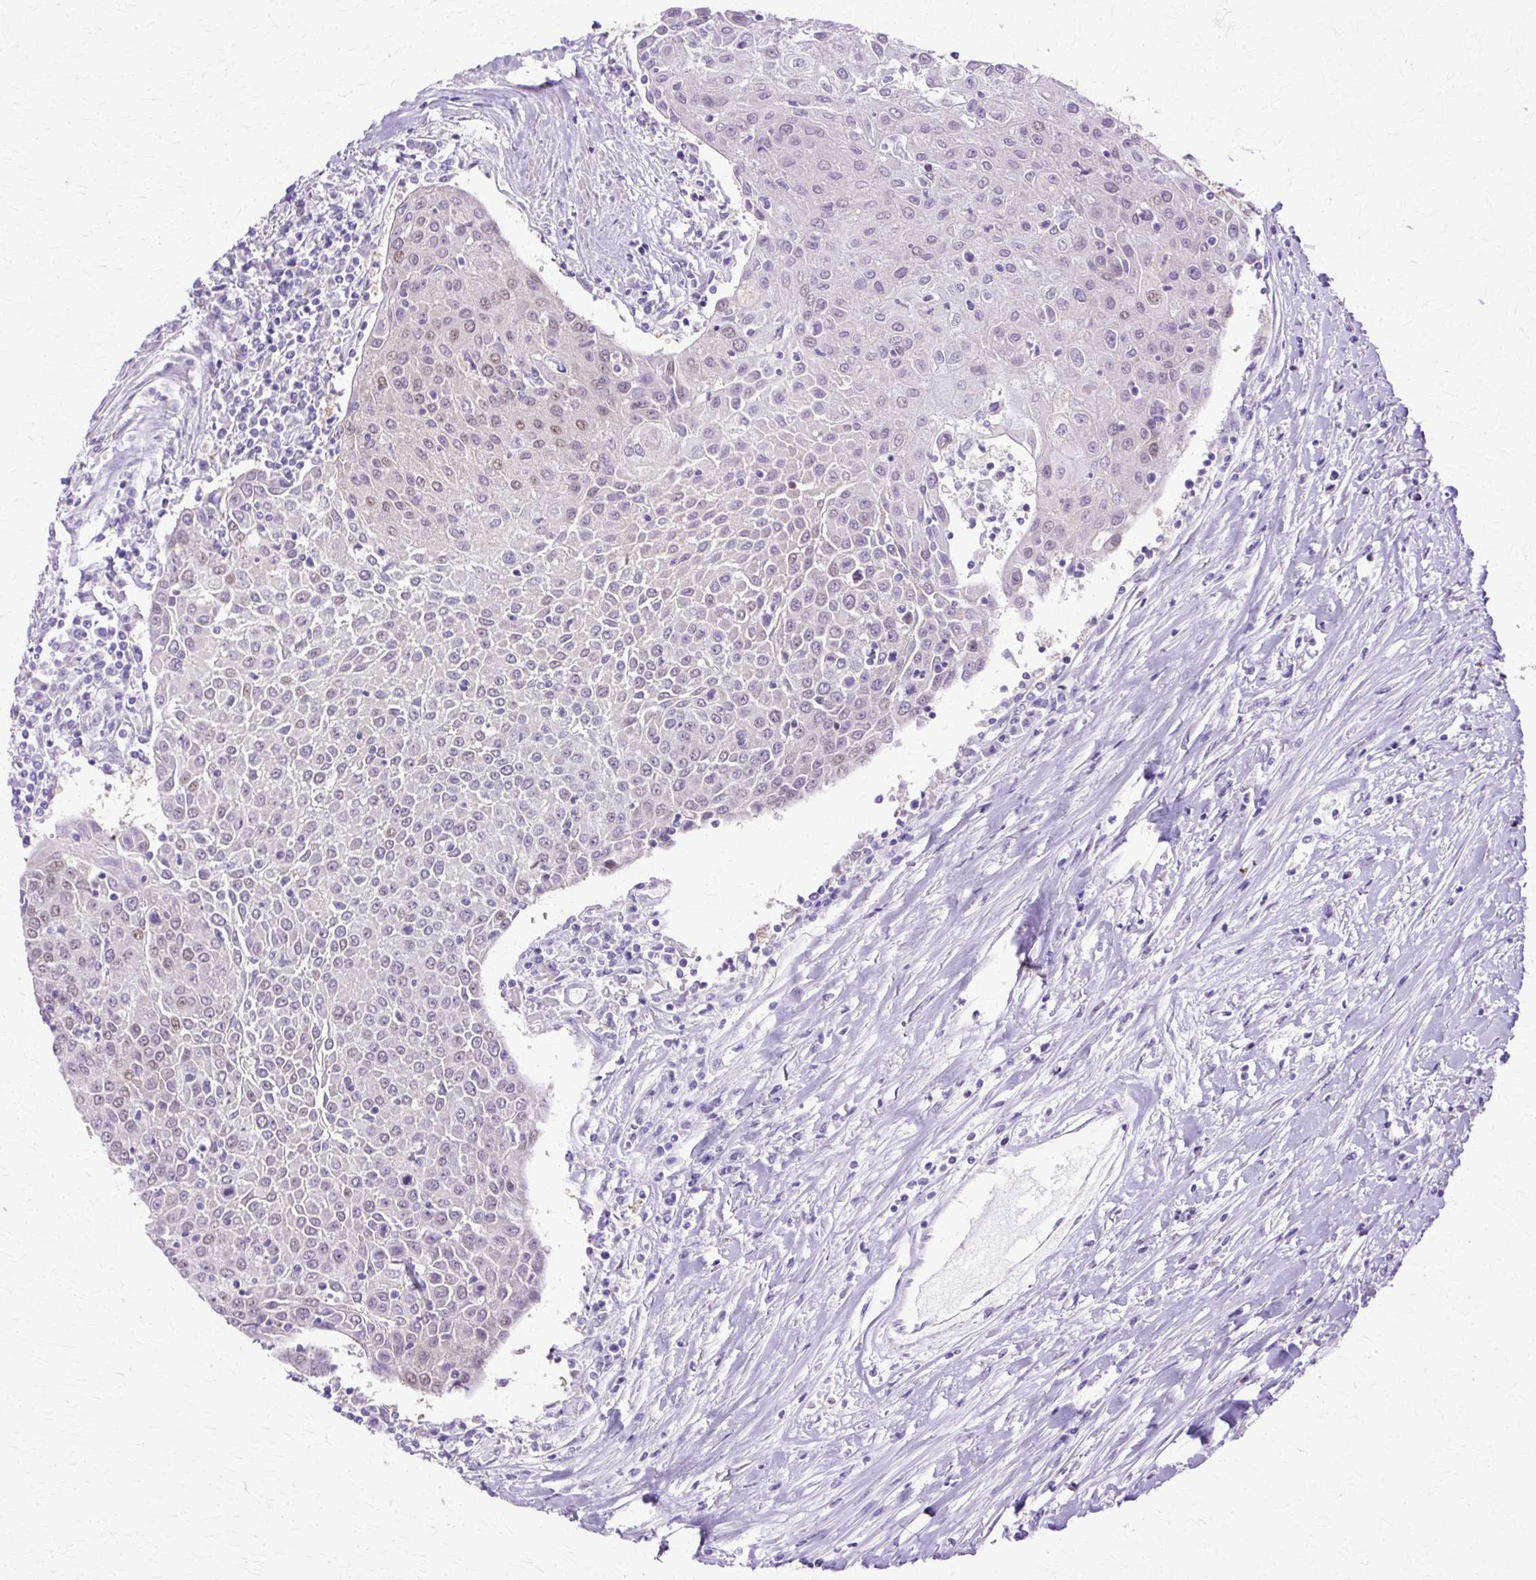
{"staining": {"intensity": "moderate", "quantity": "<25%", "location": "nuclear"}, "tissue": "urothelial cancer", "cell_type": "Tumor cells", "image_type": "cancer", "snomed": [{"axis": "morphology", "description": "Urothelial carcinoma, High grade"}, {"axis": "topography", "description": "Urinary bladder"}], "caption": "Approximately <25% of tumor cells in urothelial cancer display moderate nuclear protein expression as visualized by brown immunohistochemical staining.", "gene": "HSPA8", "patient": {"sex": "female", "age": 85}}